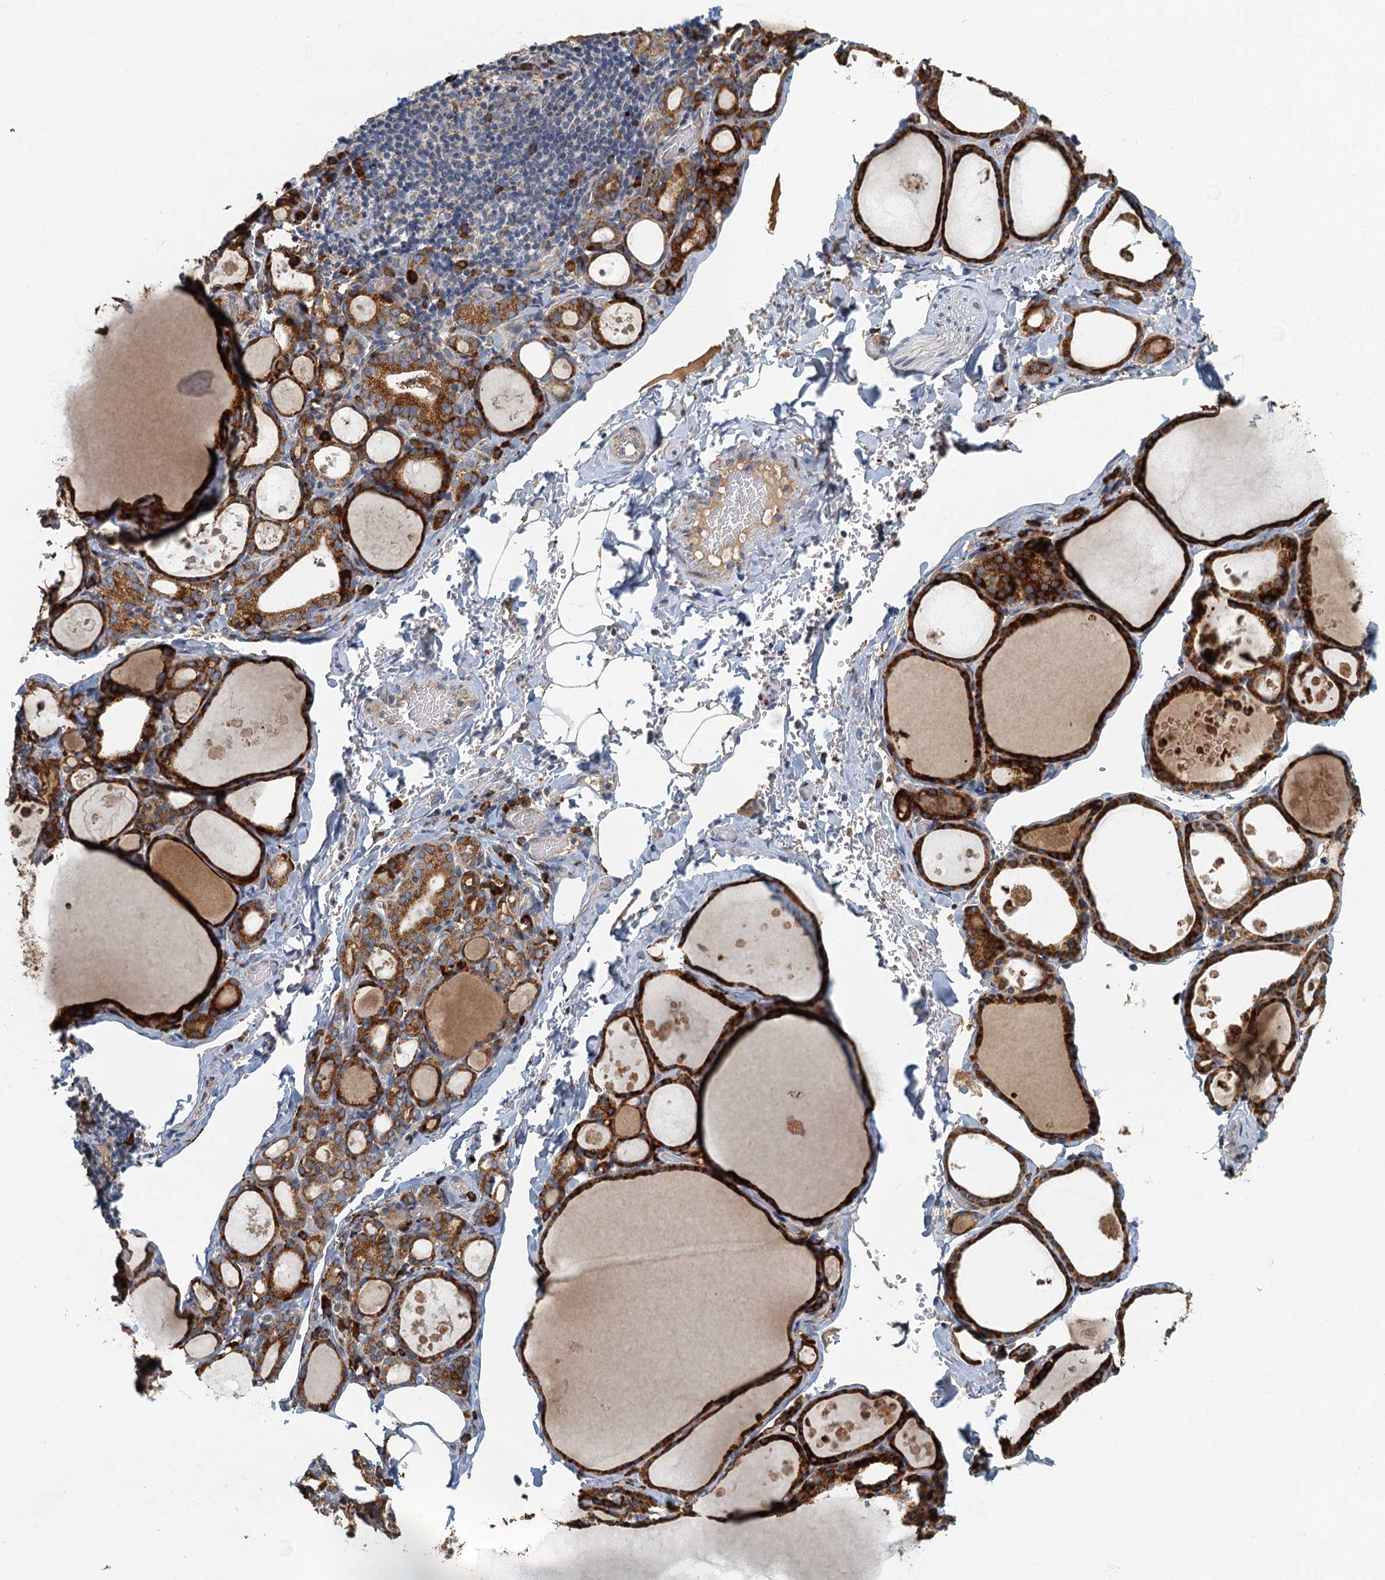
{"staining": {"intensity": "strong", "quantity": ">75%", "location": "cytoplasmic/membranous"}, "tissue": "thyroid gland", "cell_type": "Glandular cells", "image_type": "normal", "snomed": [{"axis": "morphology", "description": "Normal tissue, NOS"}, {"axis": "topography", "description": "Thyroid gland"}], "caption": "Unremarkable thyroid gland exhibits strong cytoplasmic/membranous positivity in about >75% of glandular cells, visualized by immunohistochemistry. Nuclei are stained in blue.", "gene": "SPDYC", "patient": {"sex": "male", "age": 56}}